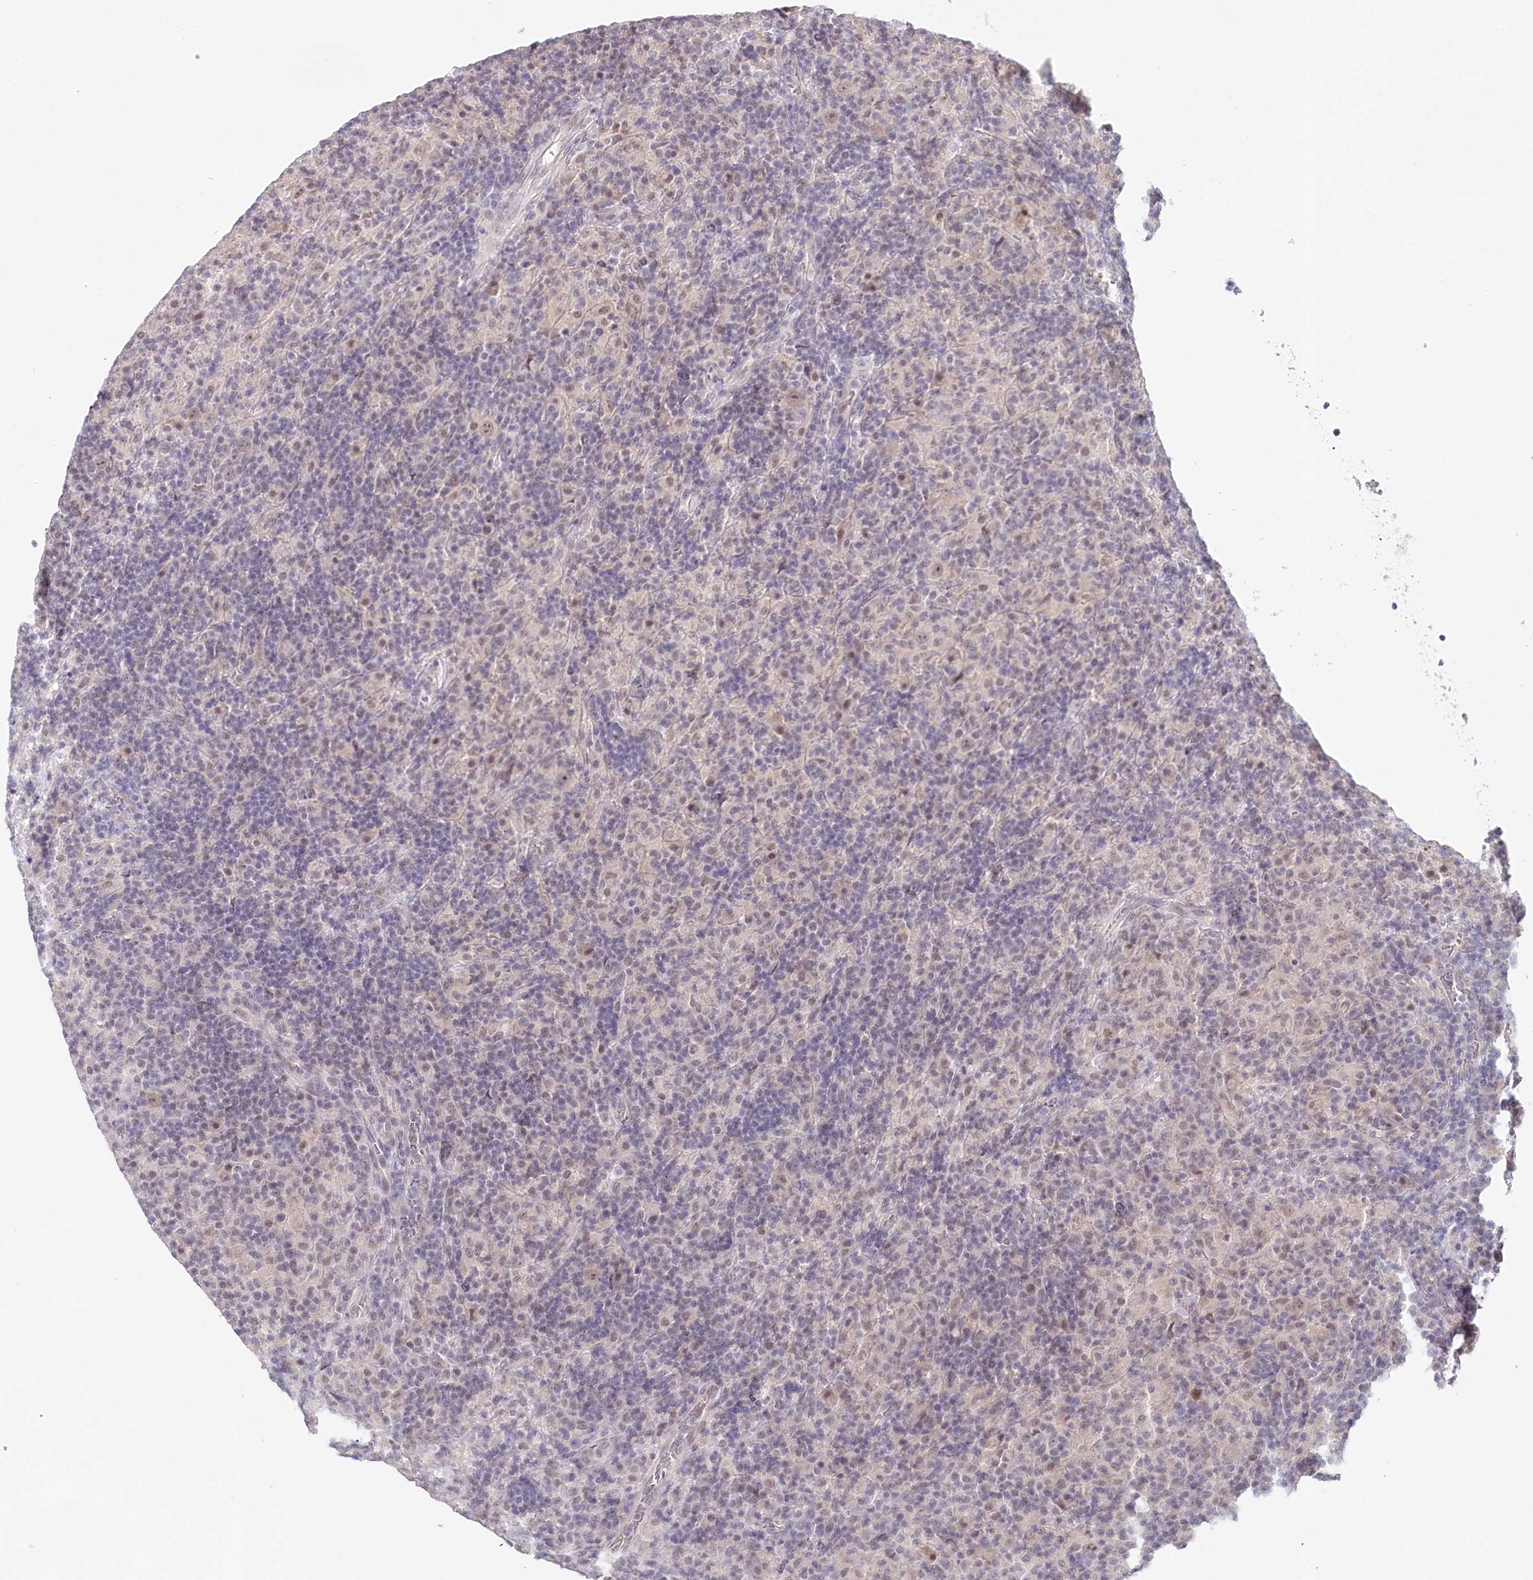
{"staining": {"intensity": "weak", "quantity": "25%-75%", "location": "nuclear"}, "tissue": "lymphoma", "cell_type": "Tumor cells", "image_type": "cancer", "snomed": [{"axis": "morphology", "description": "Hodgkin's disease, NOS"}, {"axis": "topography", "description": "Lymph node"}], "caption": "This photomicrograph reveals immunohistochemistry (IHC) staining of human lymphoma, with low weak nuclear positivity in about 25%-75% of tumor cells.", "gene": "AMTN", "patient": {"sex": "male", "age": 70}}